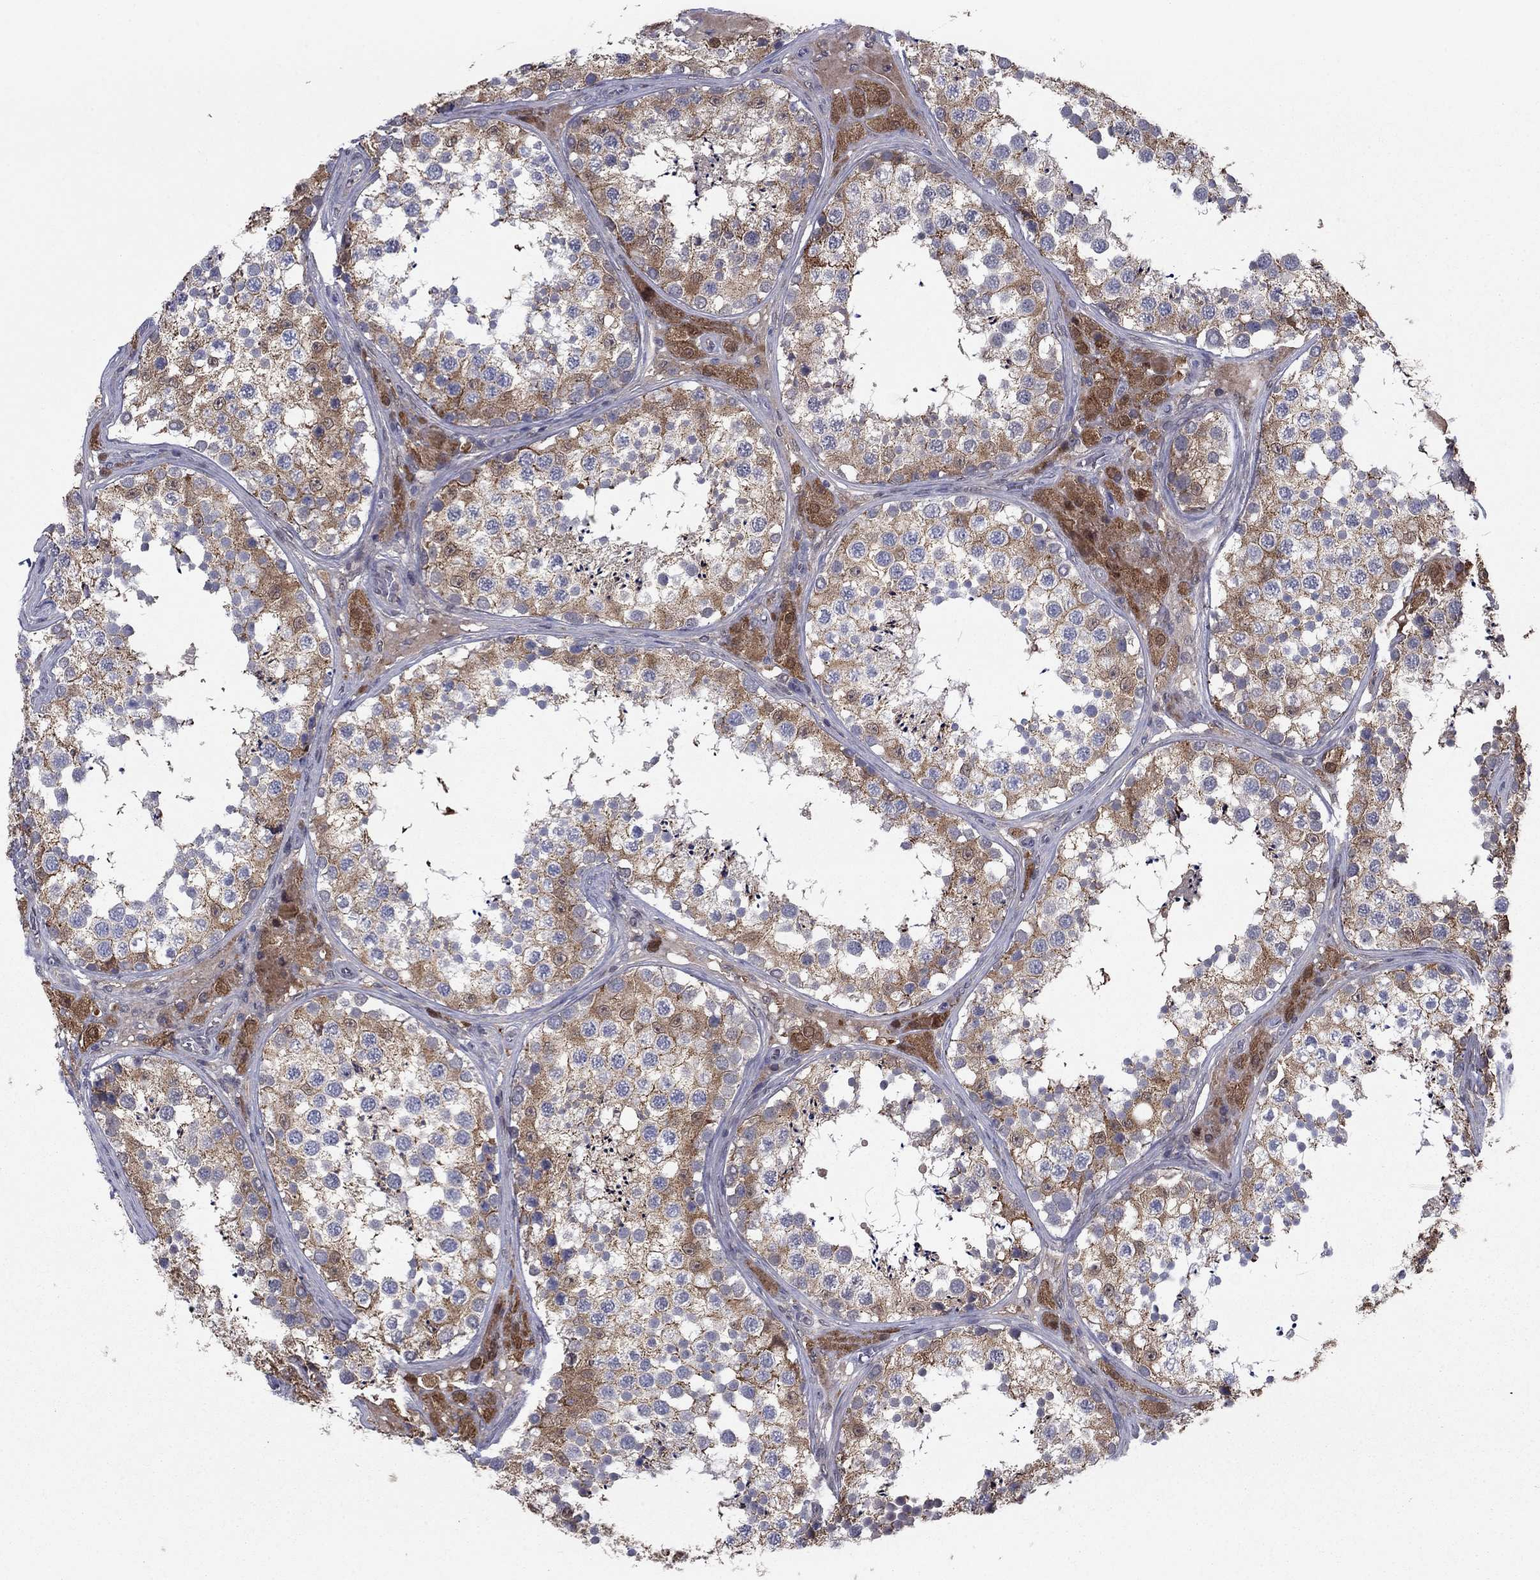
{"staining": {"intensity": "moderate", "quantity": "25%-75%", "location": "cytoplasmic/membranous"}, "tissue": "testis", "cell_type": "Cells in seminiferous ducts", "image_type": "normal", "snomed": [{"axis": "morphology", "description": "Normal tissue, NOS"}, {"axis": "topography", "description": "Testis"}], "caption": "An IHC histopathology image of normal tissue is shown. Protein staining in brown shows moderate cytoplasmic/membranous positivity in testis within cells in seminiferous ducts. (Brightfield microscopy of DAB IHC at high magnification).", "gene": "GRHPR", "patient": {"sex": "male", "age": 34}}